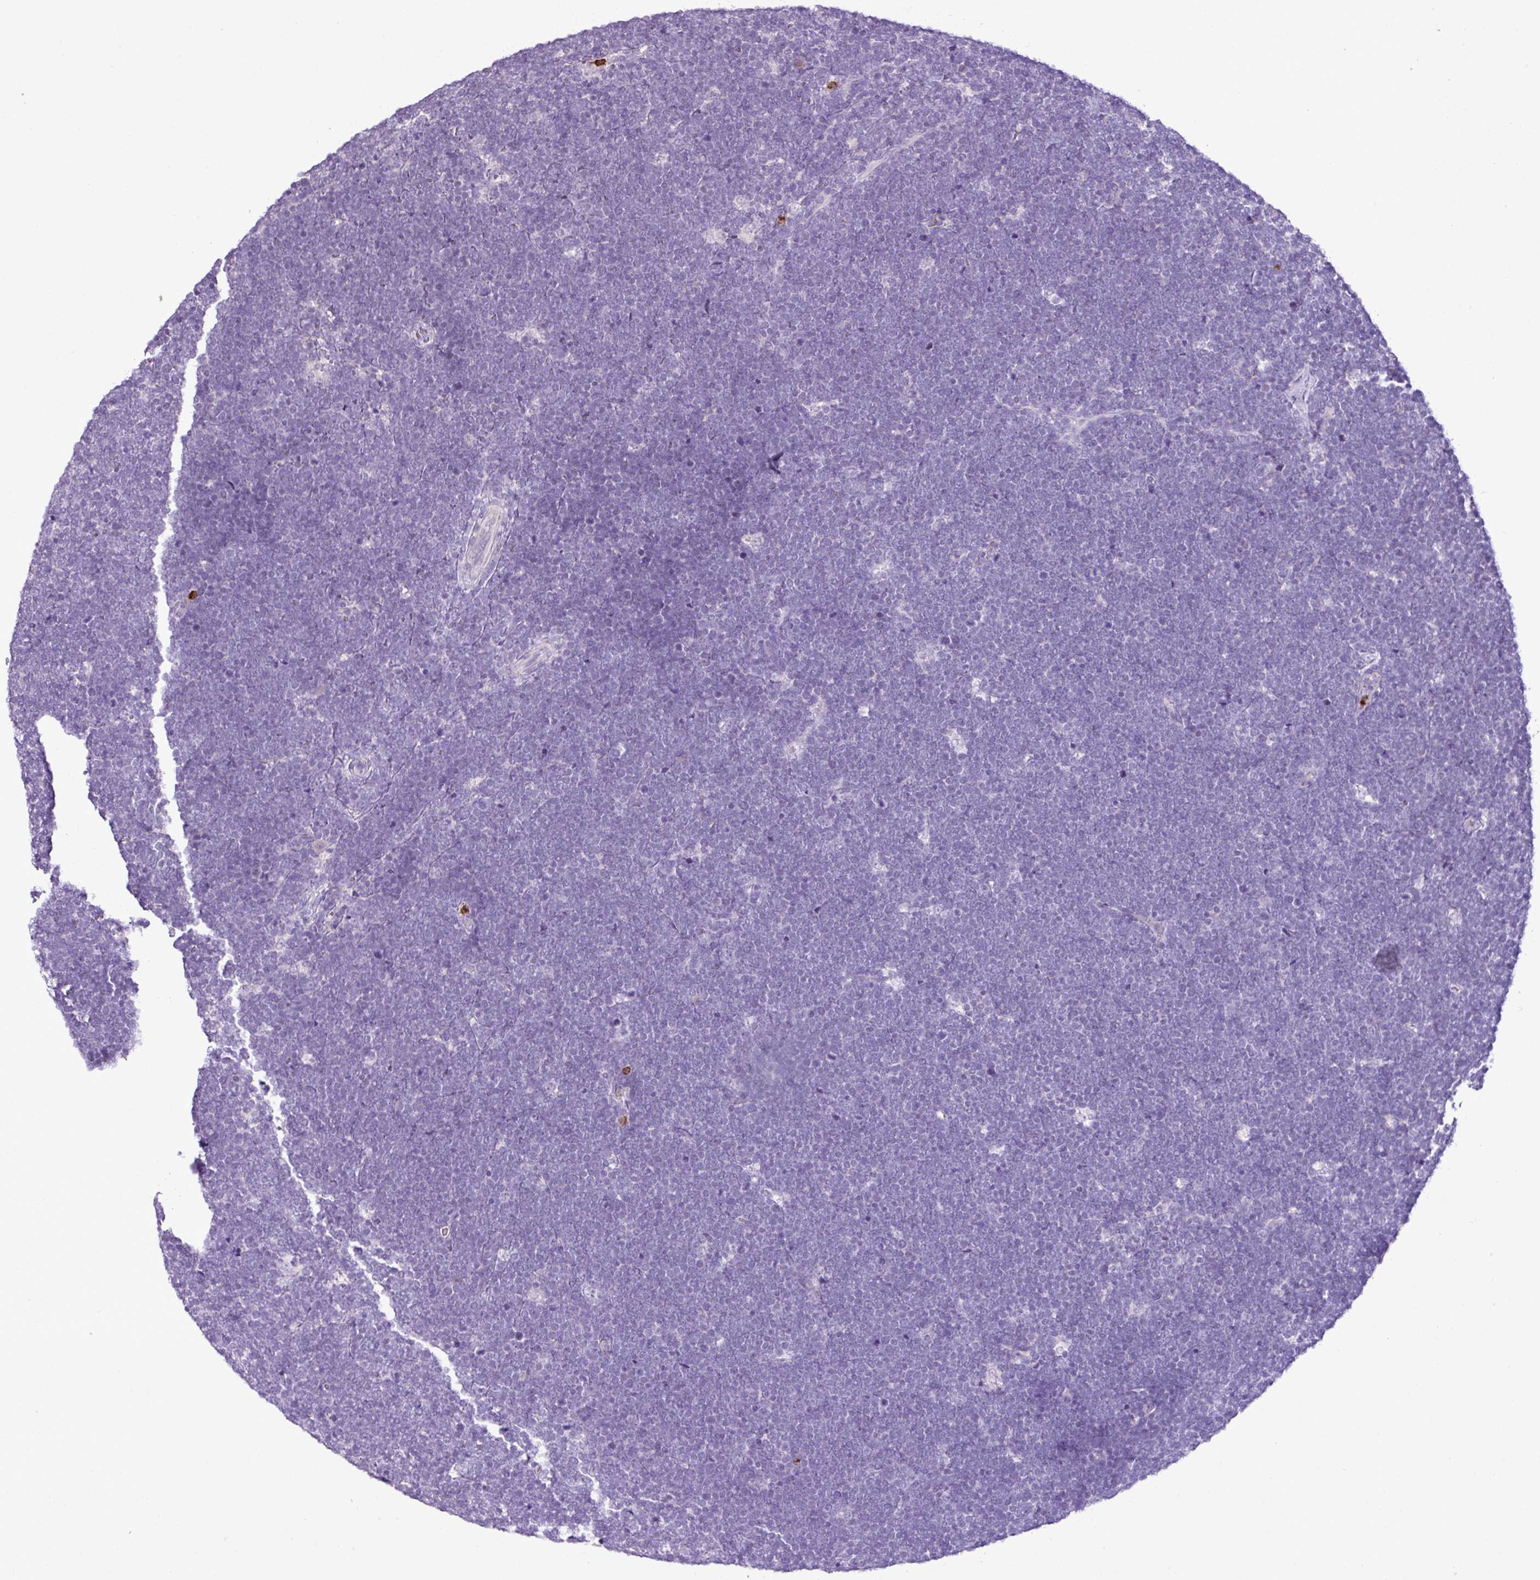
{"staining": {"intensity": "negative", "quantity": "none", "location": "none"}, "tissue": "lymphoma", "cell_type": "Tumor cells", "image_type": "cancer", "snomed": [{"axis": "morphology", "description": "Malignant lymphoma, non-Hodgkin's type, High grade"}, {"axis": "topography", "description": "Lymph node"}], "caption": "Lymphoma was stained to show a protein in brown. There is no significant staining in tumor cells.", "gene": "HTR3E", "patient": {"sex": "male", "age": 13}}